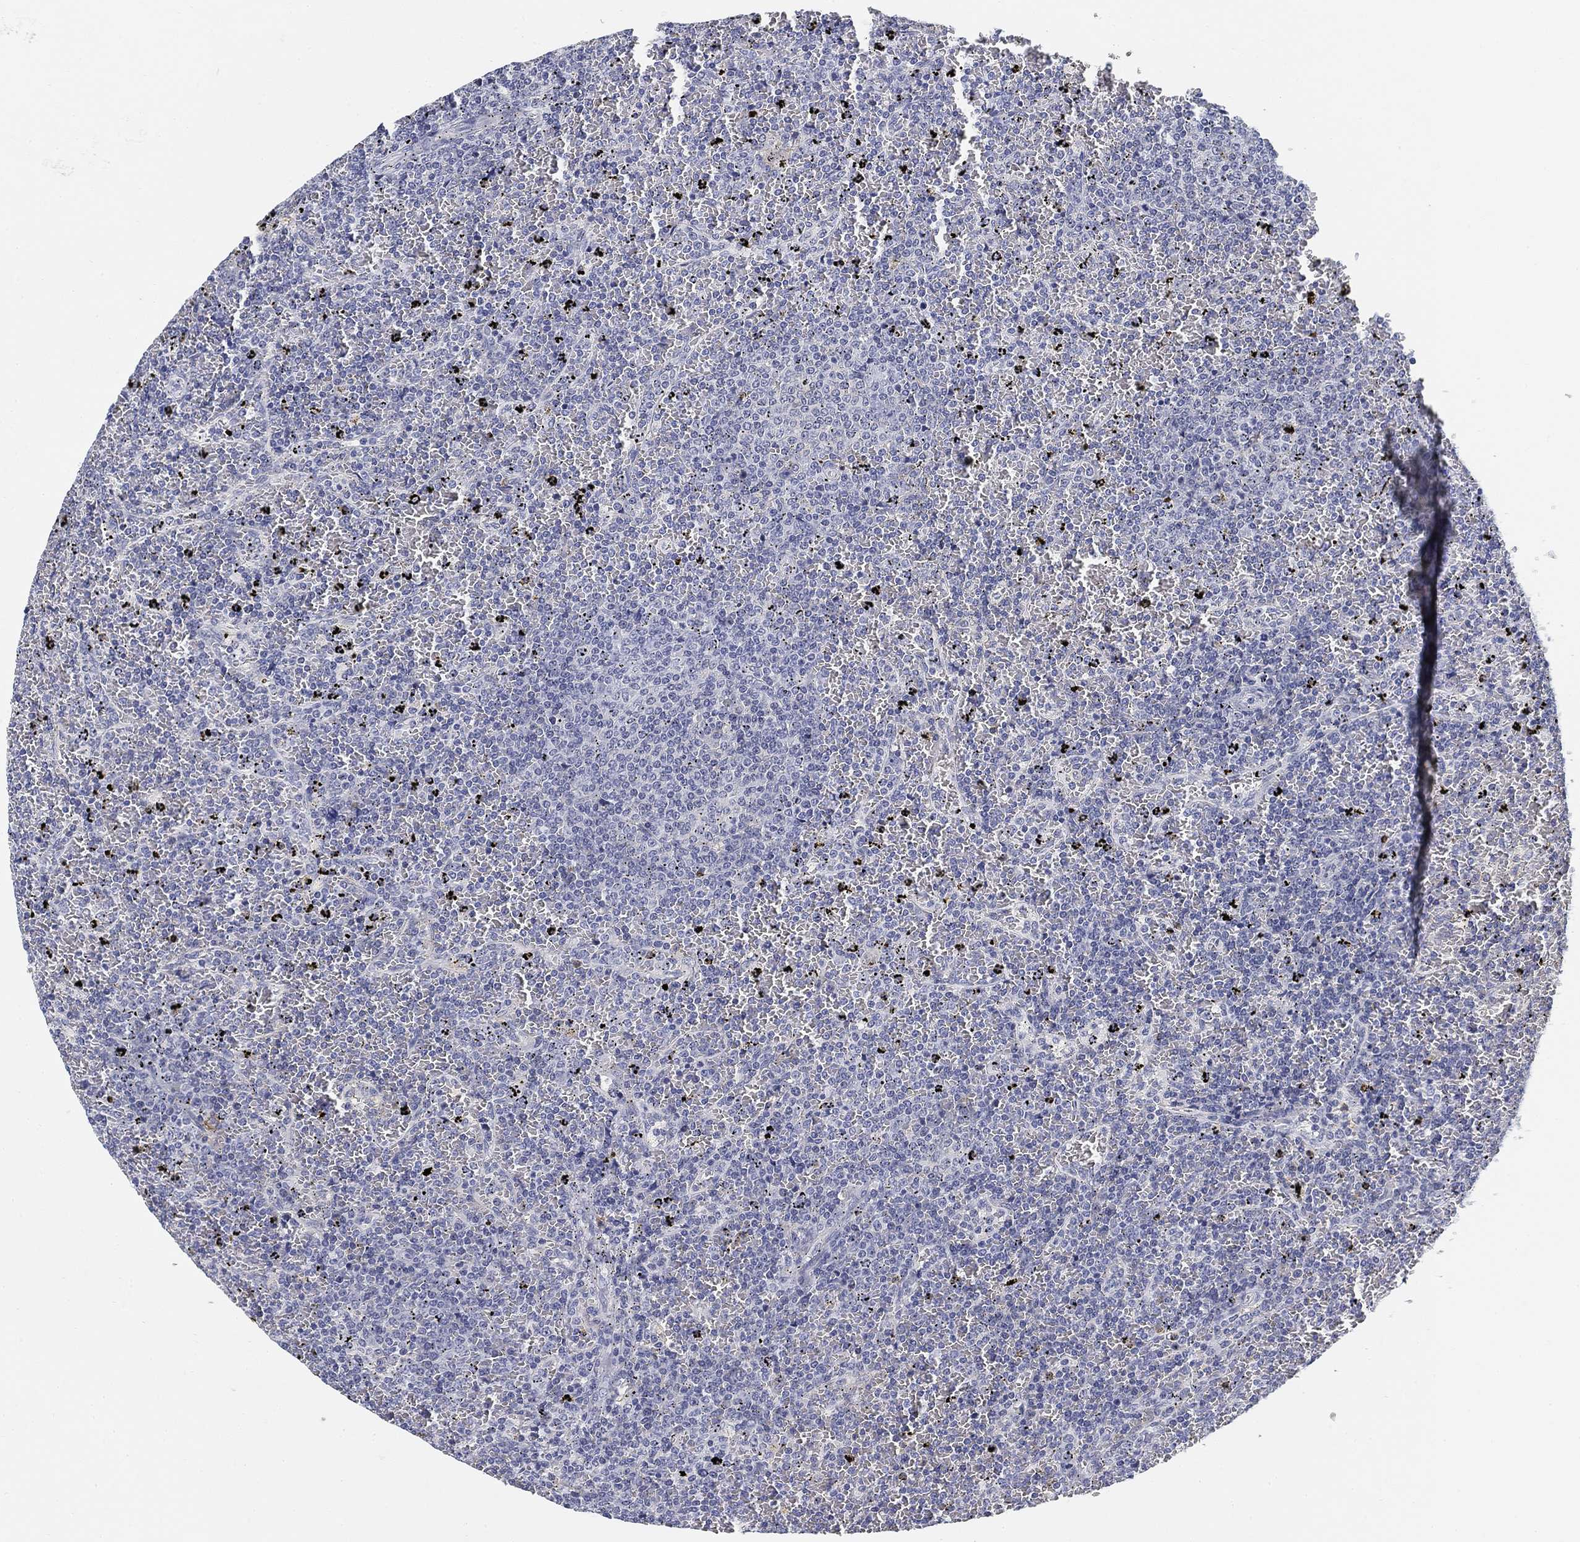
{"staining": {"intensity": "negative", "quantity": "none", "location": "none"}, "tissue": "lymphoma", "cell_type": "Tumor cells", "image_type": "cancer", "snomed": [{"axis": "morphology", "description": "Malignant lymphoma, non-Hodgkin's type, Low grade"}, {"axis": "topography", "description": "Spleen"}], "caption": "This is a micrograph of immunohistochemistry staining of malignant lymphoma, non-Hodgkin's type (low-grade), which shows no expression in tumor cells.", "gene": "SLC2A5", "patient": {"sex": "female", "age": 77}}